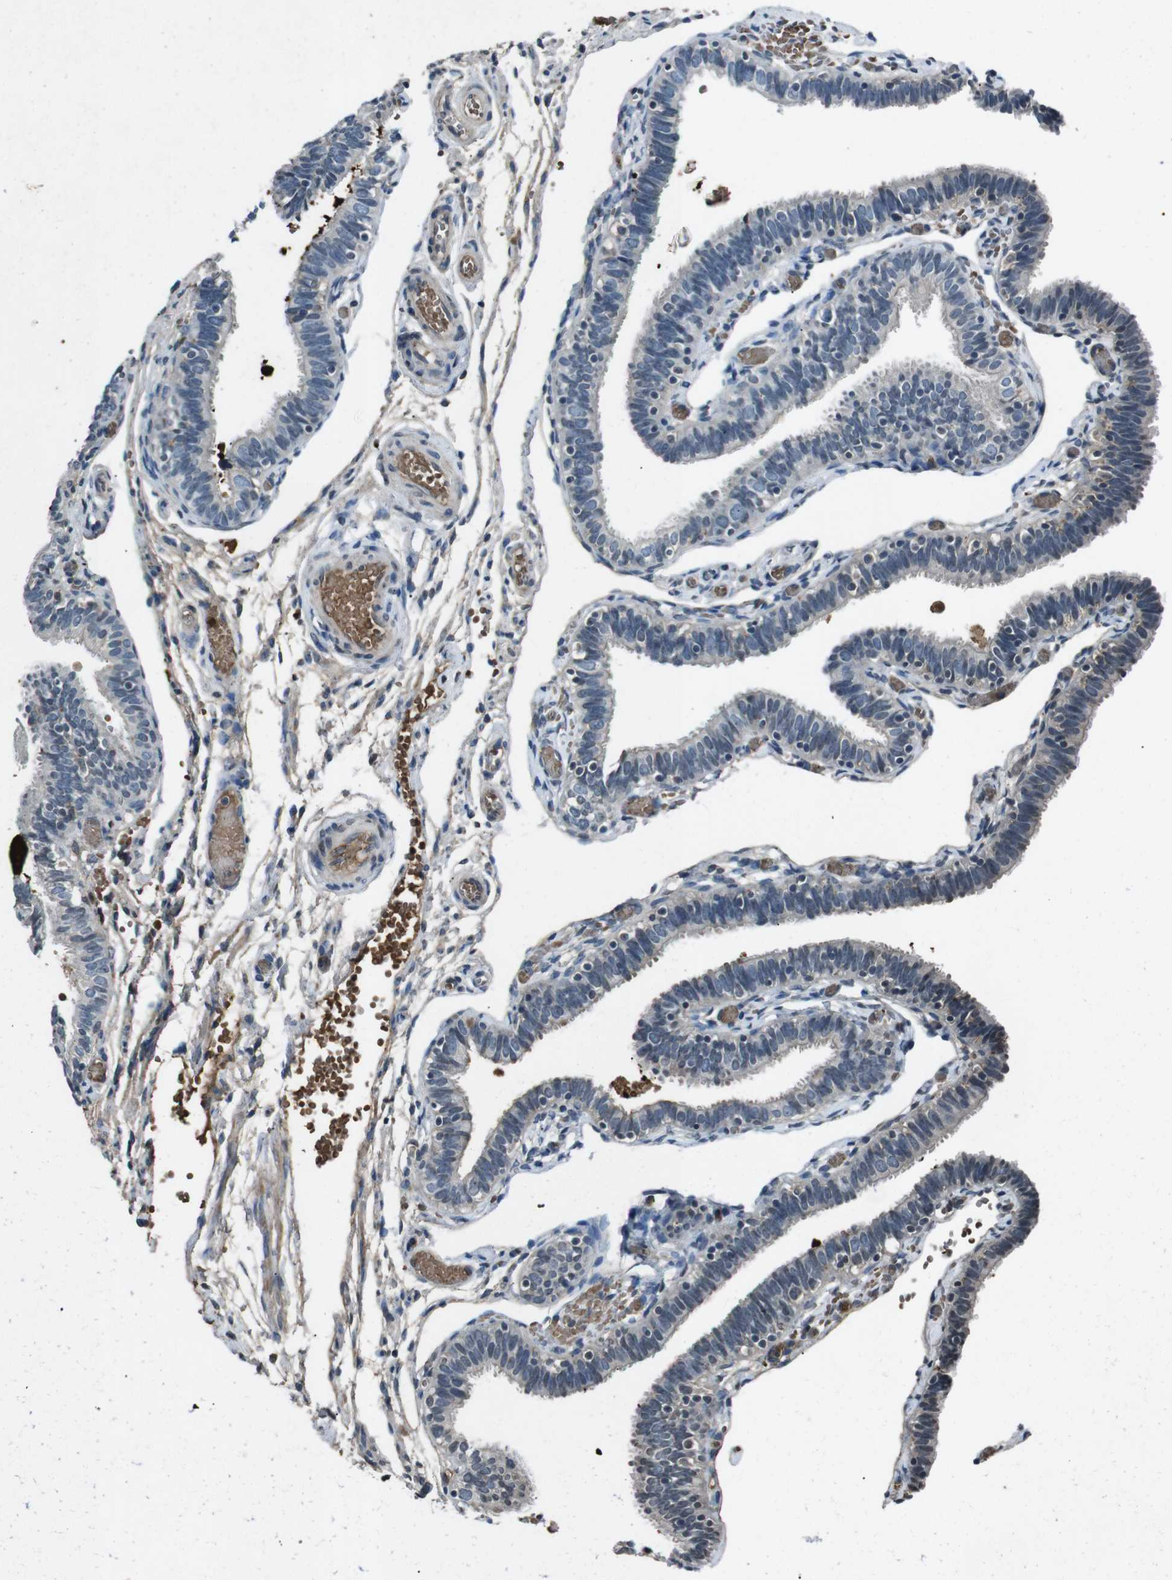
{"staining": {"intensity": "weak", "quantity": "<25%", "location": "cytoplasmic/membranous"}, "tissue": "fallopian tube", "cell_type": "Glandular cells", "image_type": "normal", "snomed": [{"axis": "morphology", "description": "Normal tissue, NOS"}, {"axis": "topography", "description": "Fallopian tube"}], "caption": "The immunohistochemistry (IHC) image has no significant positivity in glandular cells of fallopian tube. The staining was performed using DAB to visualize the protein expression in brown, while the nuclei were stained in blue with hematoxylin (Magnification: 20x).", "gene": "UGT1A6", "patient": {"sex": "female", "age": 46}}